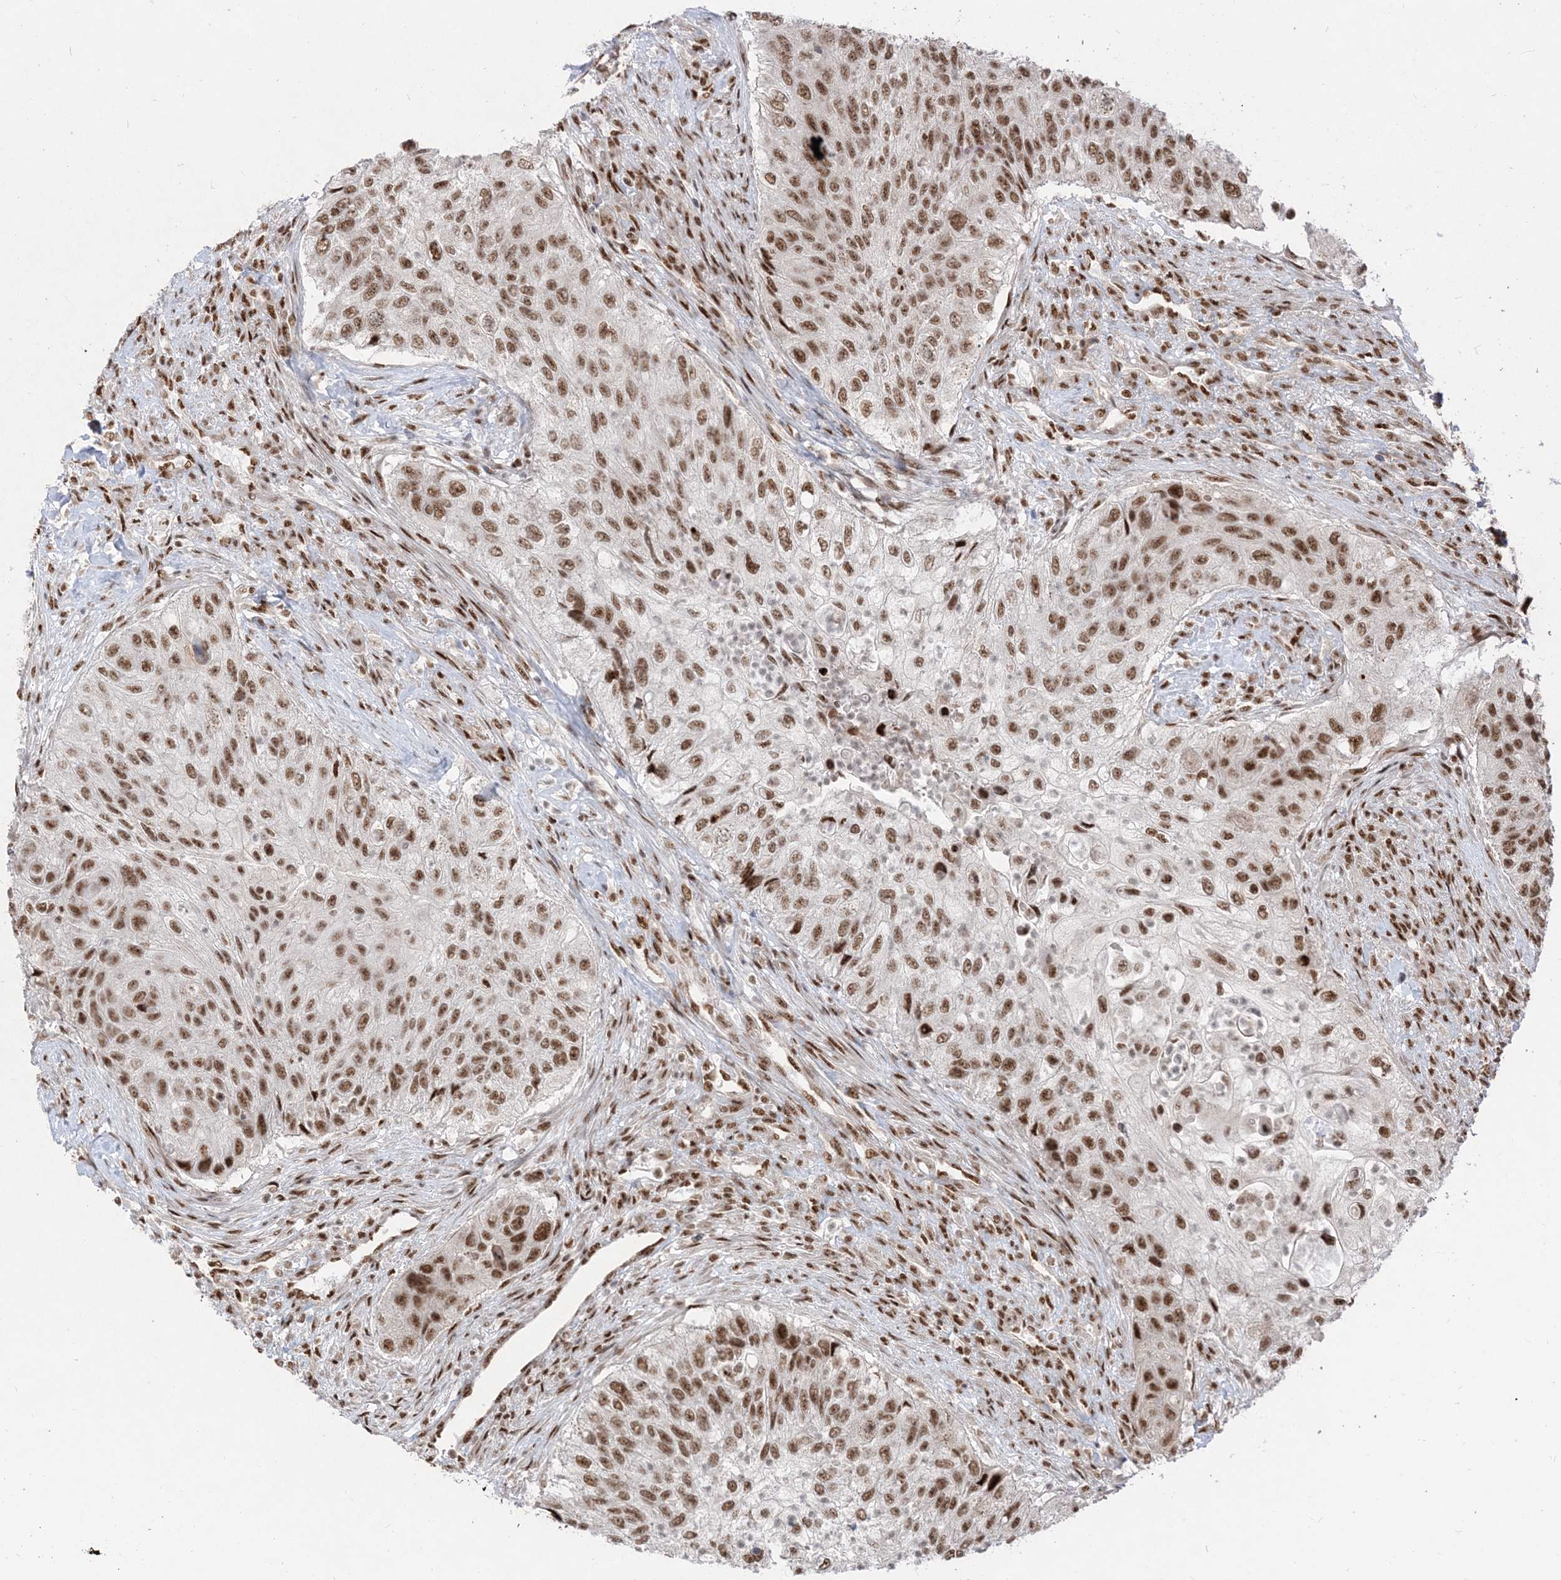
{"staining": {"intensity": "moderate", "quantity": ">75%", "location": "nuclear"}, "tissue": "urothelial cancer", "cell_type": "Tumor cells", "image_type": "cancer", "snomed": [{"axis": "morphology", "description": "Urothelial carcinoma, High grade"}, {"axis": "topography", "description": "Urinary bladder"}], "caption": "High-grade urothelial carcinoma was stained to show a protein in brown. There is medium levels of moderate nuclear staining in about >75% of tumor cells. (brown staining indicates protein expression, while blue staining denotes nuclei).", "gene": "ARGLU1", "patient": {"sex": "female", "age": 60}}